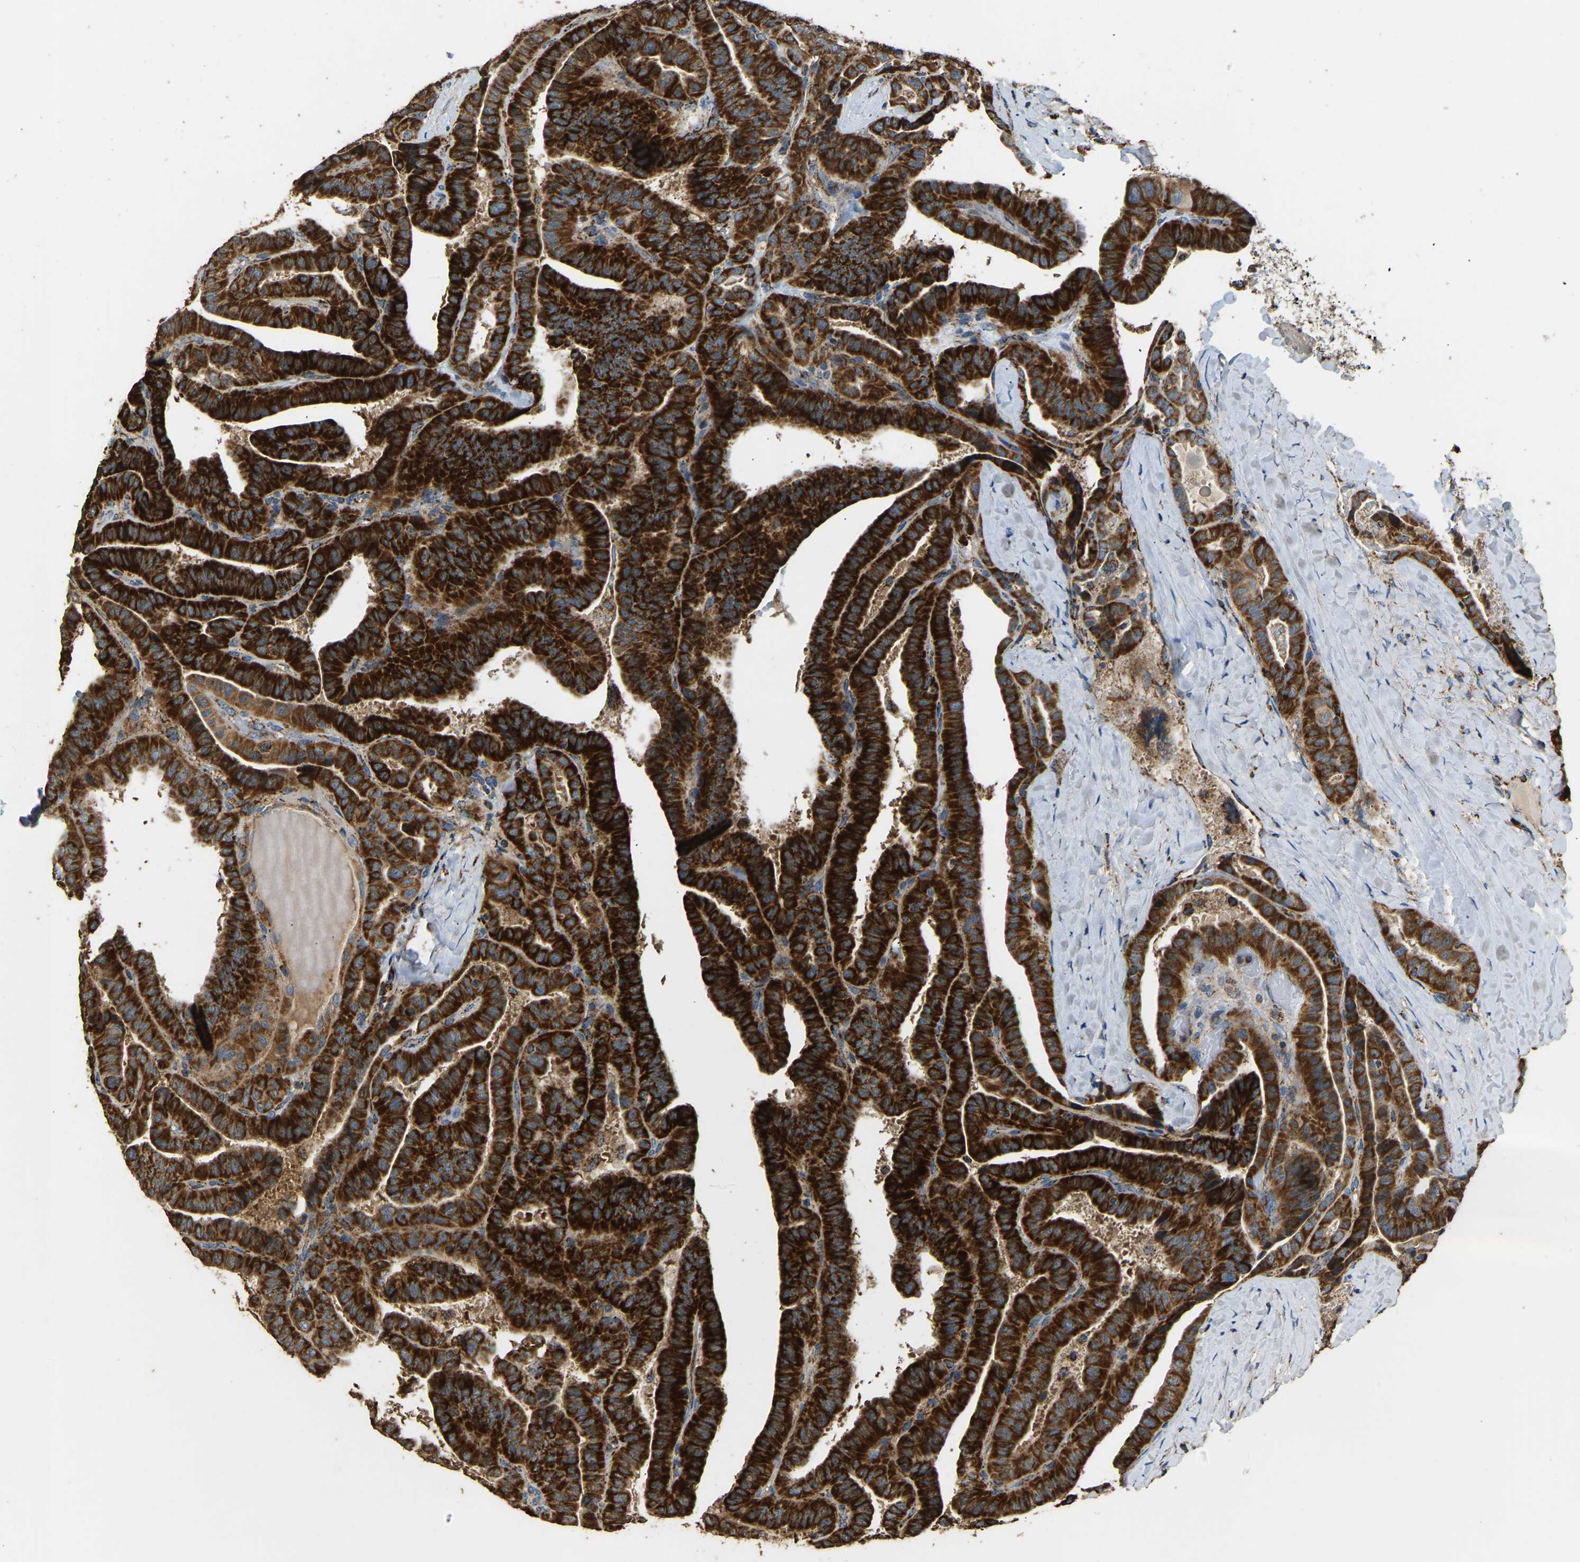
{"staining": {"intensity": "strong", "quantity": ">75%", "location": "cytoplasmic/membranous"}, "tissue": "thyroid cancer", "cell_type": "Tumor cells", "image_type": "cancer", "snomed": [{"axis": "morphology", "description": "Papillary adenocarcinoma, NOS"}, {"axis": "topography", "description": "Thyroid gland"}], "caption": "Human papillary adenocarcinoma (thyroid) stained with a brown dye exhibits strong cytoplasmic/membranous positive staining in approximately >75% of tumor cells.", "gene": "TUFM", "patient": {"sex": "male", "age": 77}}